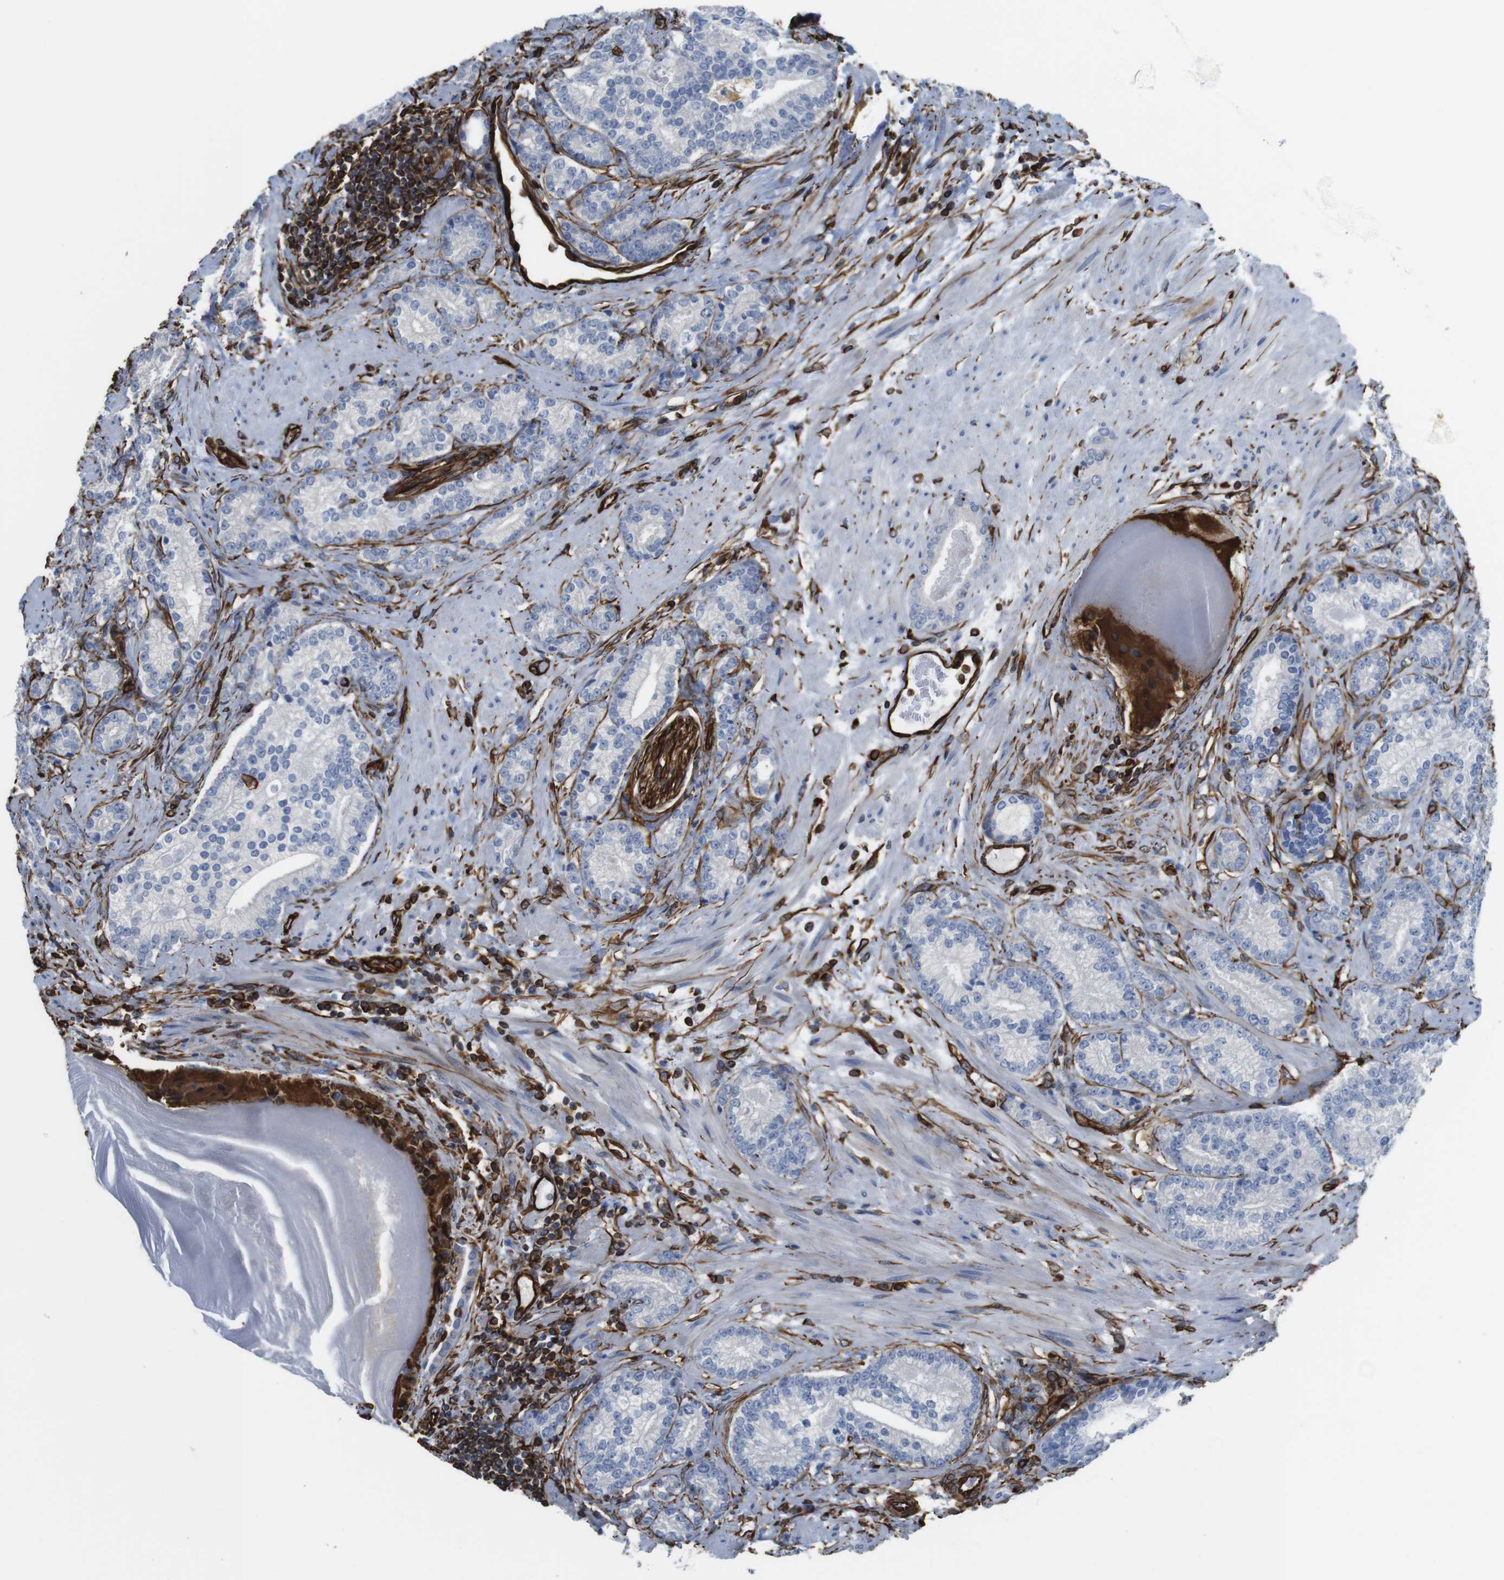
{"staining": {"intensity": "negative", "quantity": "none", "location": "none"}, "tissue": "prostate cancer", "cell_type": "Tumor cells", "image_type": "cancer", "snomed": [{"axis": "morphology", "description": "Adenocarcinoma, High grade"}, {"axis": "topography", "description": "Prostate"}], "caption": "An immunohistochemistry histopathology image of prostate cancer is shown. There is no staining in tumor cells of prostate cancer.", "gene": "RALGPS1", "patient": {"sex": "male", "age": 61}}